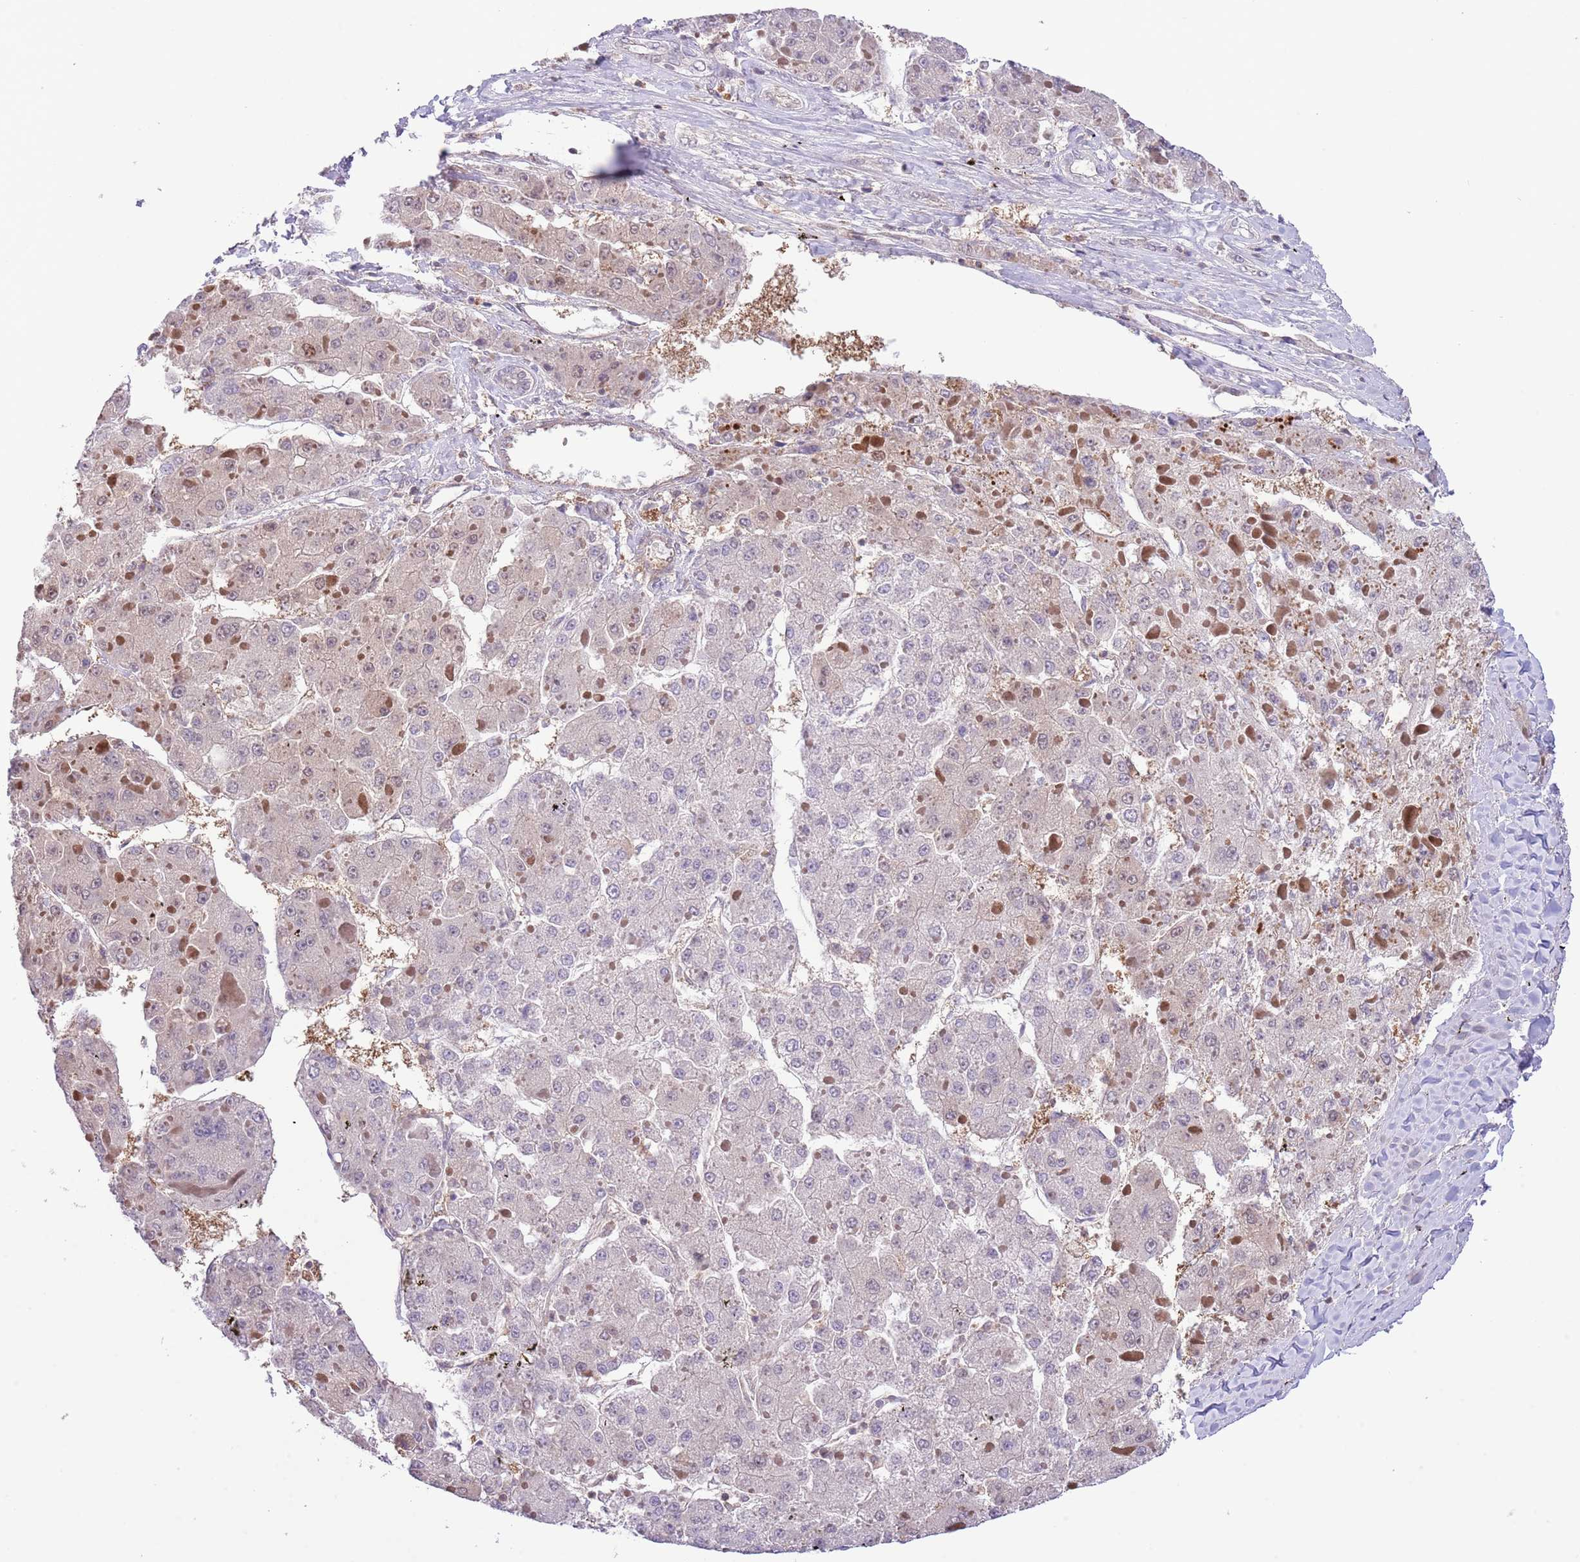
{"staining": {"intensity": "weak", "quantity": "25%-75%", "location": "cytoplasmic/membranous"}, "tissue": "liver cancer", "cell_type": "Tumor cells", "image_type": "cancer", "snomed": [{"axis": "morphology", "description": "Carcinoma, Hepatocellular, NOS"}, {"axis": "topography", "description": "Liver"}], "caption": "High-power microscopy captured an immunohistochemistry micrograph of liver cancer, revealing weak cytoplasmic/membranous positivity in about 25%-75% of tumor cells. The protein of interest is shown in brown color, while the nuclei are stained blue.", "gene": "HDHD2", "patient": {"sex": "female", "age": 73}}